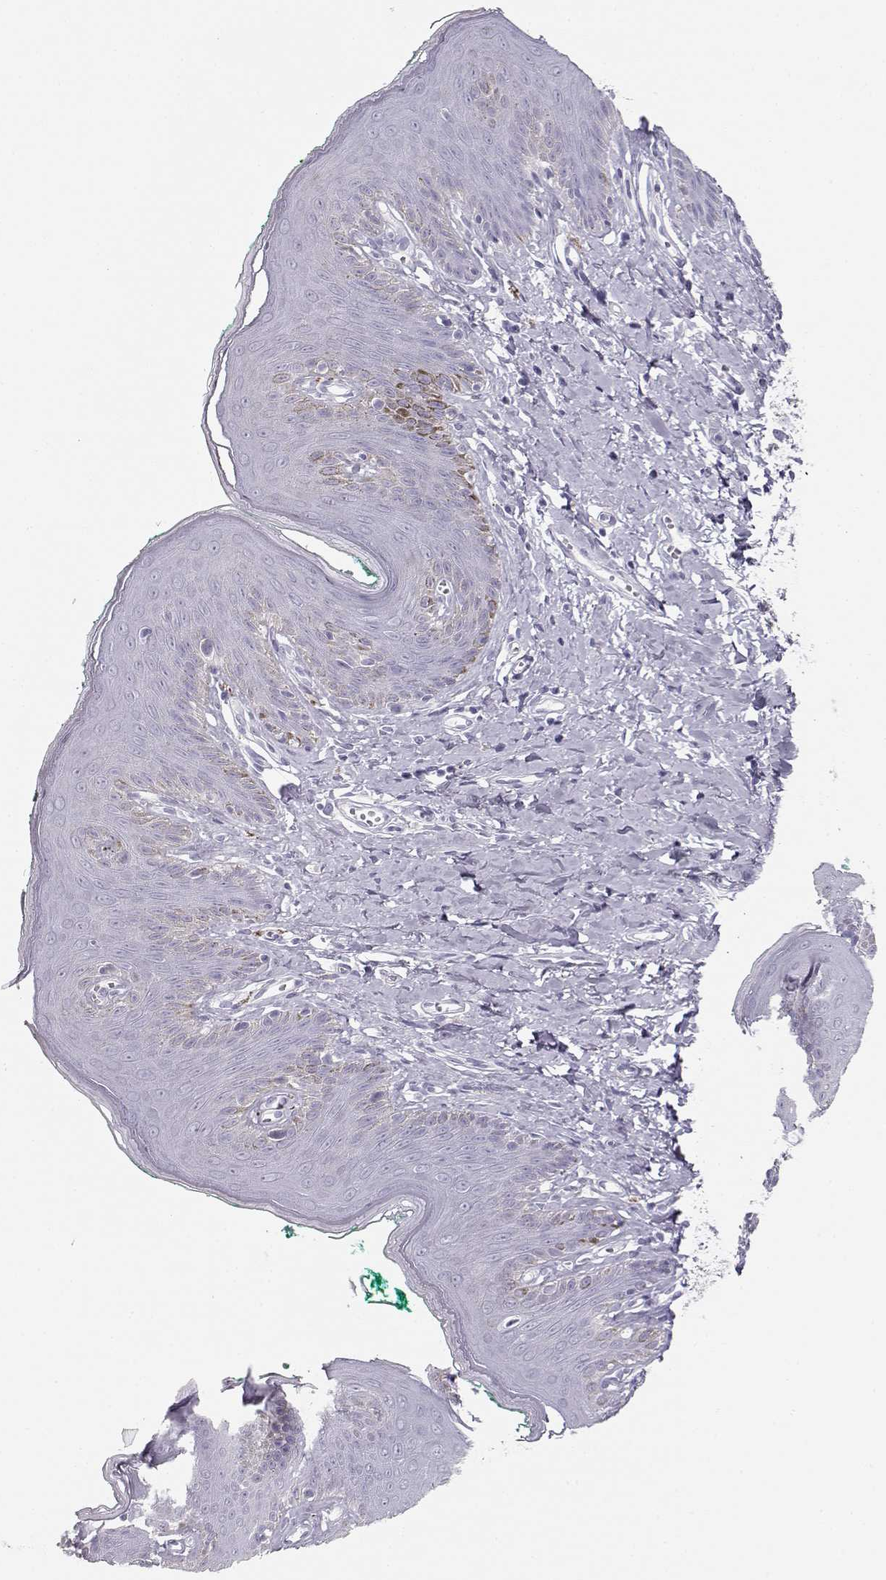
{"staining": {"intensity": "negative", "quantity": "none", "location": "none"}, "tissue": "skin", "cell_type": "Epidermal cells", "image_type": "normal", "snomed": [{"axis": "morphology", "description": "Normal tissue, NOS"}, {"axis": "topography", "description": "Vulva"}], "caption": "A high-resolution micrograph shows immunohistochemistry (IHC) staining of normal skin, which demonstrates no significant positivity in epidermal cells.", "gene": "TKTL1", "patient": {"sex": "female", "age": 66}}